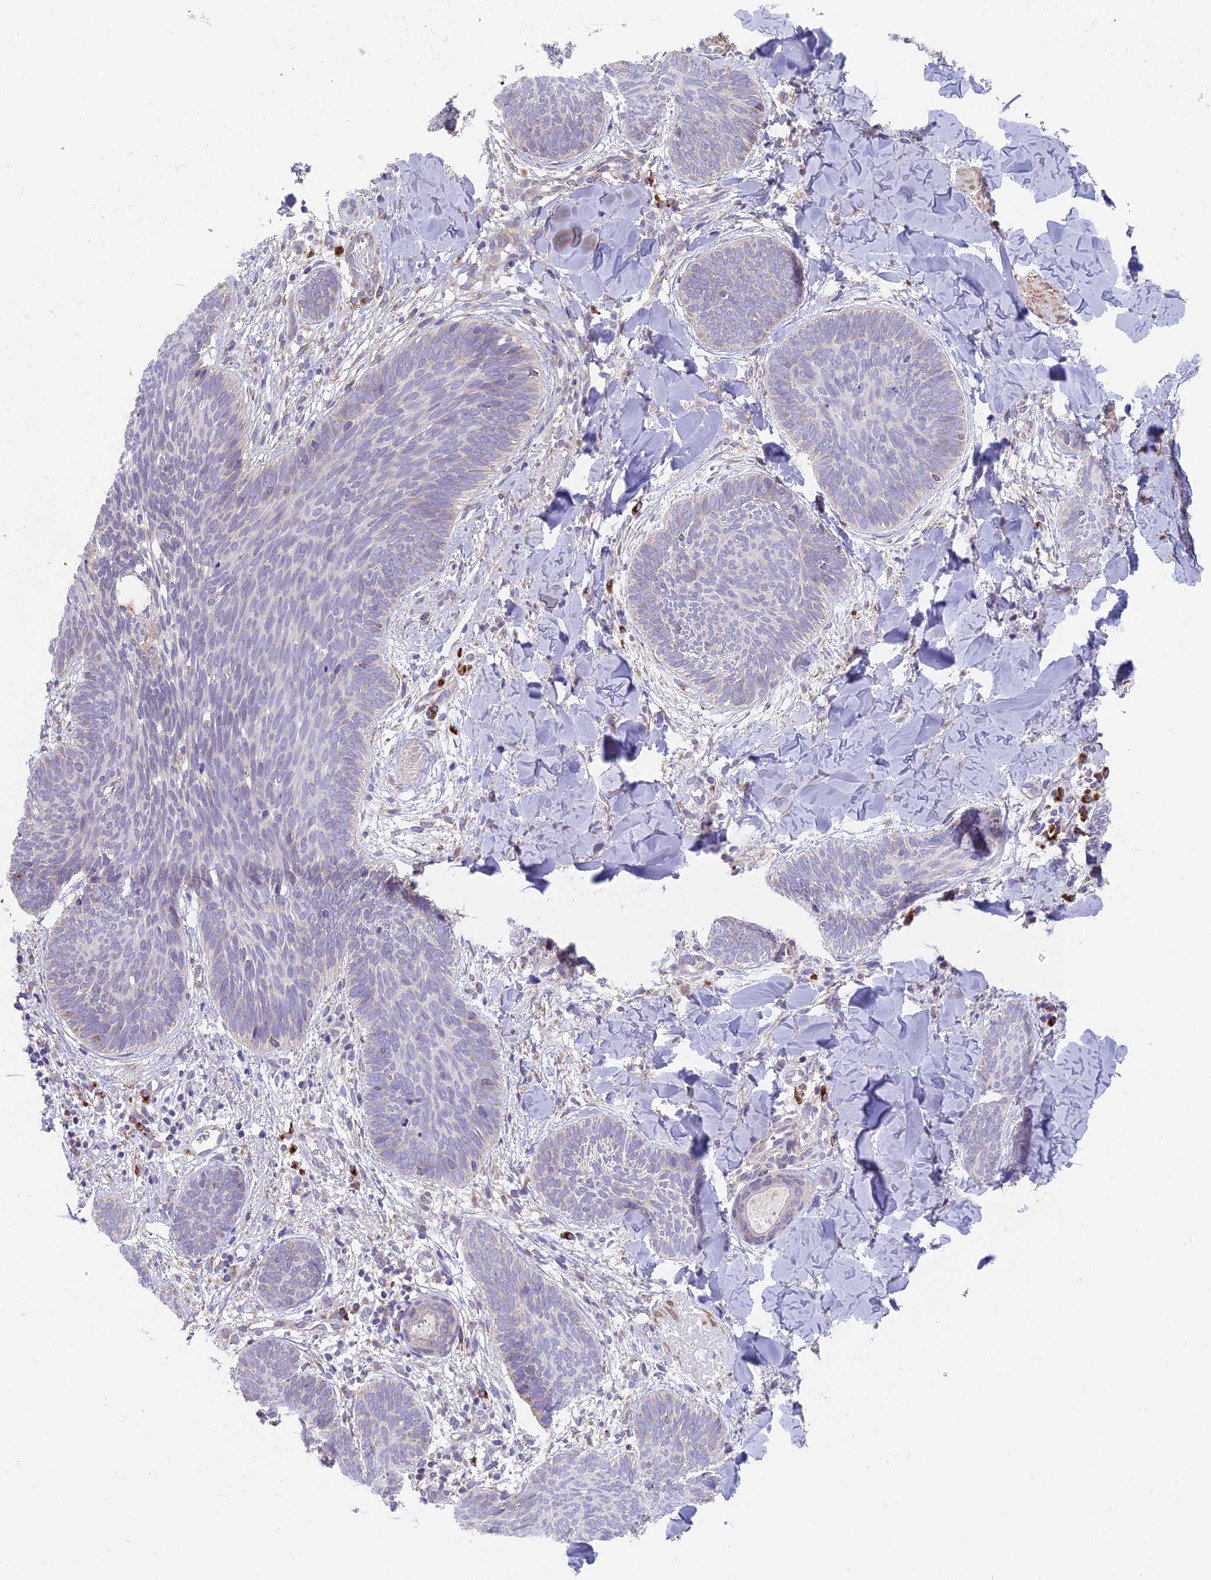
{"staining": {"intensity": "negative", "quantity": "none", "location": "none"}, "tissue": "skin cancer", "cell_type": "Tumor cells", "image_type": "cancer", "snomed": [{"axis": "morphology", "description": "Basal cell carcinoma"}, {"axis": "topography", "description": "Skin"}], "caption": "The immunohistochemistry (IHC) photomicrograph has no significant positivity in tumor cells of basal cell carcinoma (skin) tissue. Brightfield microscopy of IHC stained with DAB (brown) and hematoxylin (blue), captured at high magnification.", "gene": "TBC1D20", "patient": {"sex": "female", "age": 81}}